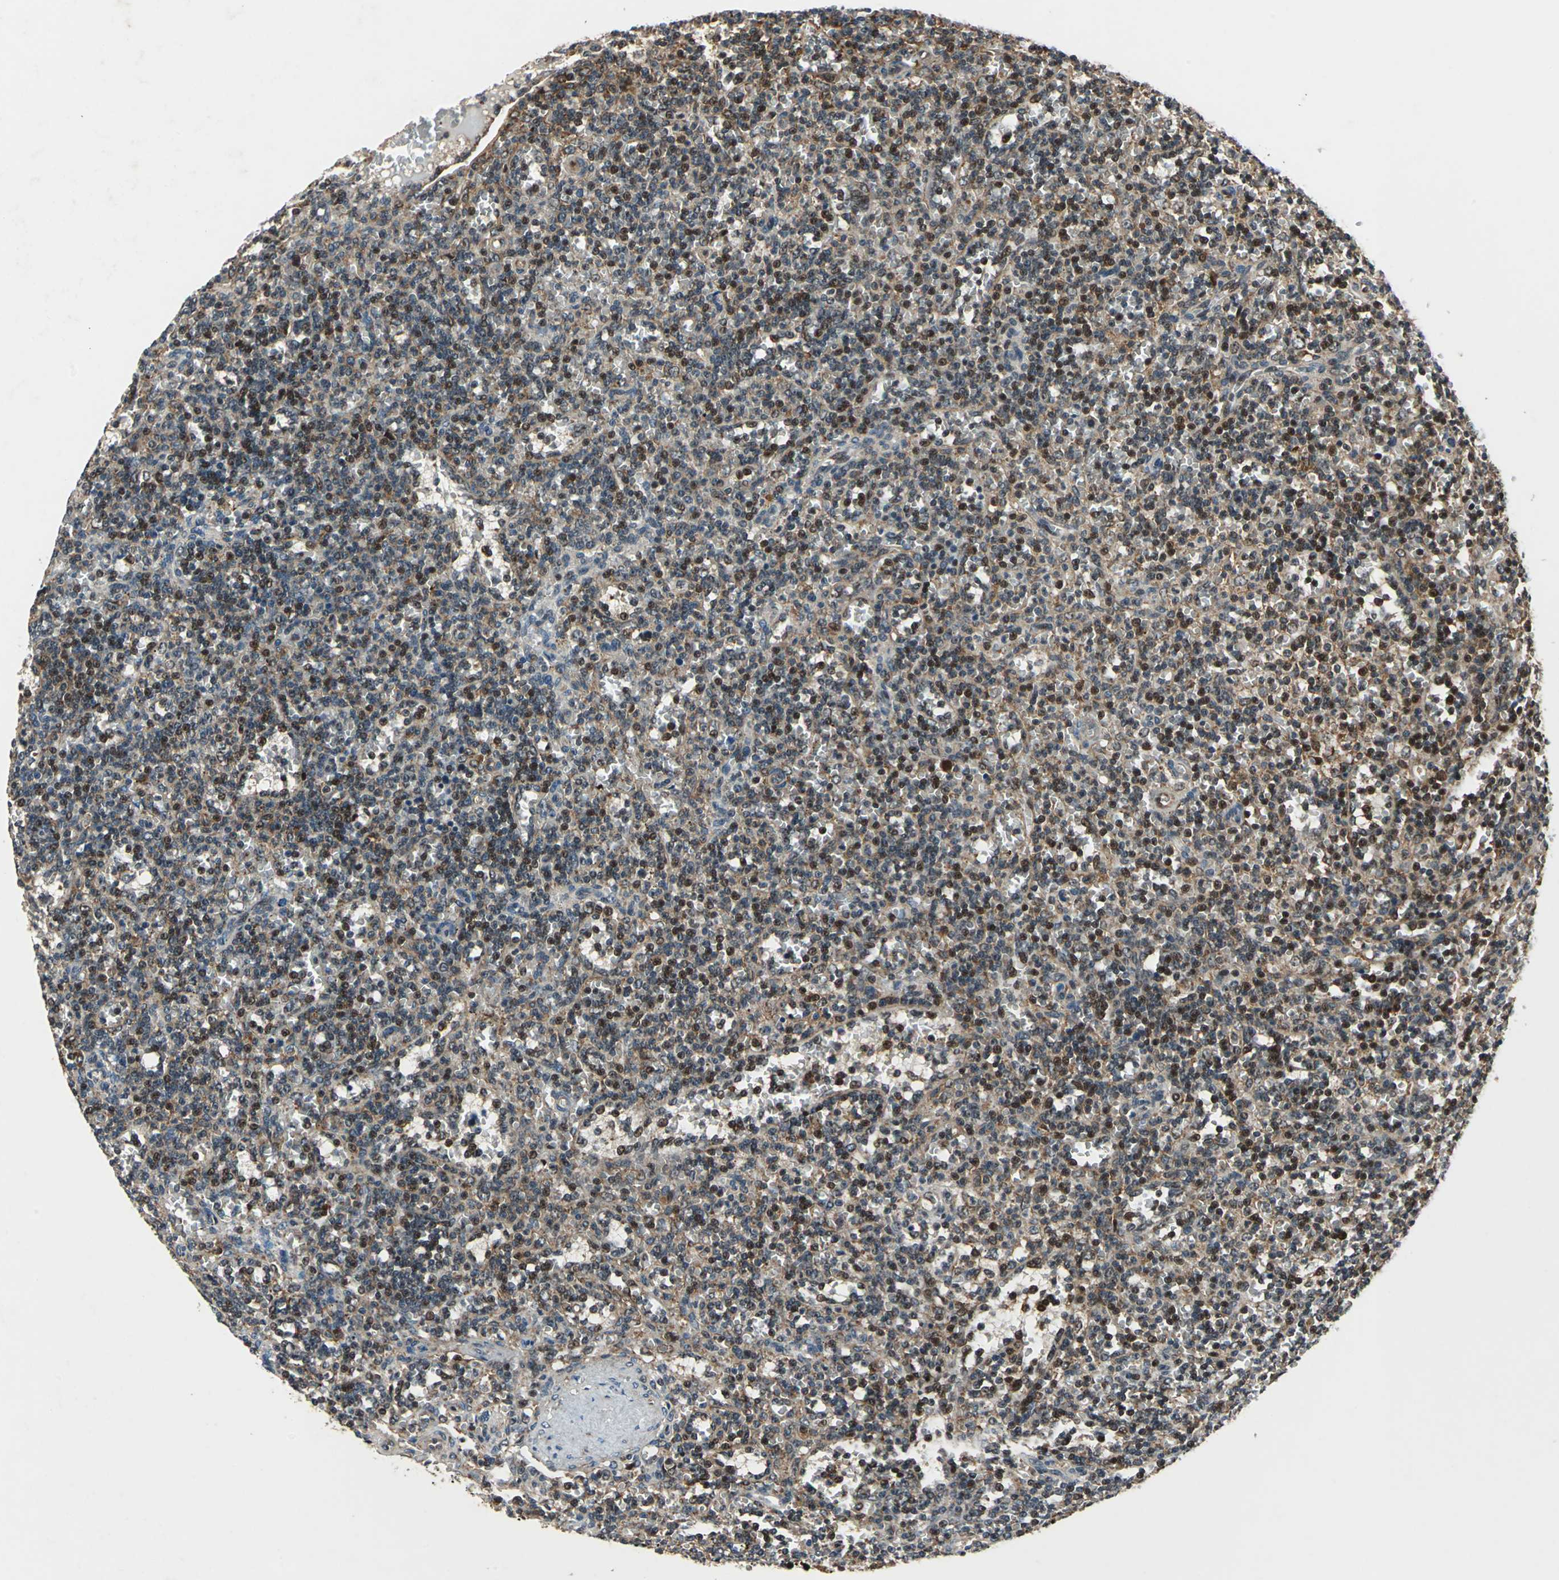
{"staining": {"intensity": "strong", "quantity": "25%-75%", "location": "nuclear"}, "tissue": "lymphoma", "cell_type": "Tumor cells", "image_type": "cancer", "snomed": [{"axis": "morphology", "description": "Malignant lymphoma, non-Hodgkin's type, Low grade"}, {"axis": "topography", "description": "Spleen"}], "caption": "Human lymphoma stained with a brown dye exhibits strong nuclear positive positivity in approximately 25%-75% of tumor cells.", "gene": "AATF", "patient": {"sex": "male", "age": 73}}